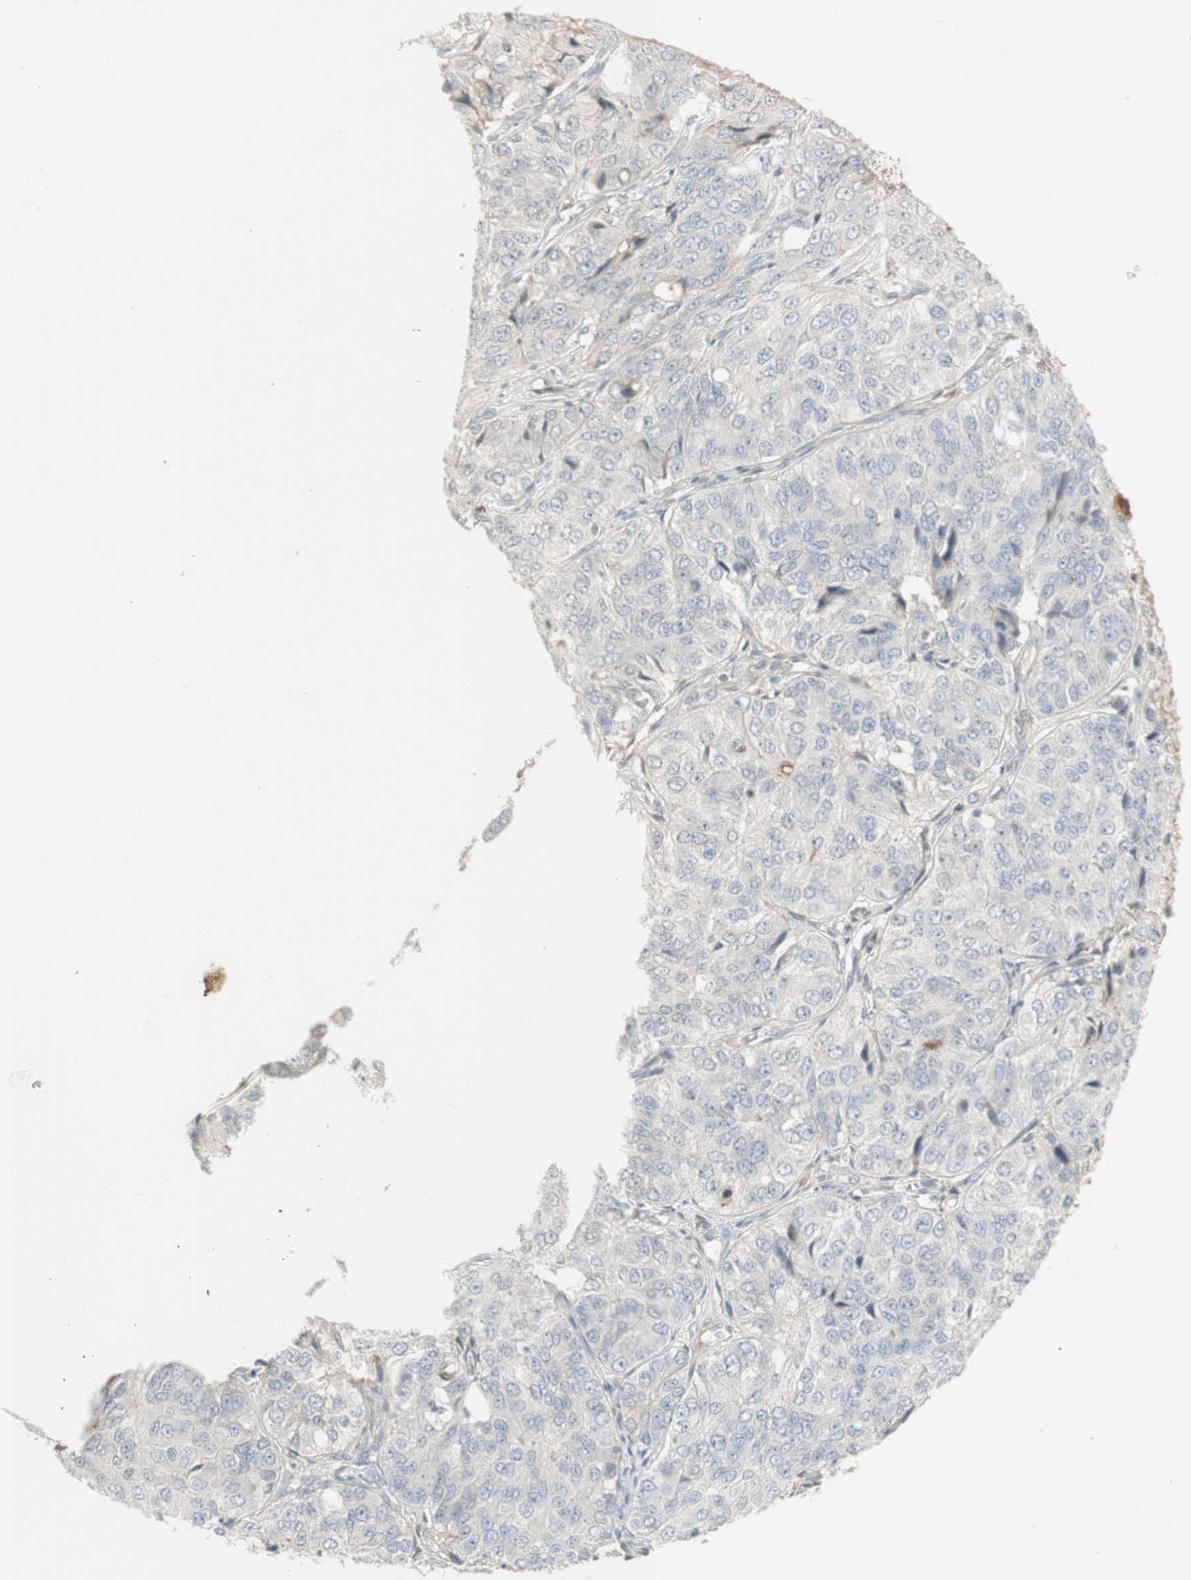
{"staining": {"intensity": "negative", "quantity": "none", "location": "none"}, "tissue": "ovarian cancer", "cell_type": "Tumor cells", "image_type": "cancer", "snomed": [{"axis": "morphology", "description": "Carcinoma, endometroid"}, {"axis": "topography", "description": "Ovary"}], "caption": "Immunohistochemical staining of human ovarian endometroid carcinoma exhibits no significant expression in tumor cells. (DAB immunohistochemistry (IHC) visualized using brightfield microscopy, high magnification).", "gene": "NID1", "patient": {"sex": "female", "age": 51}}